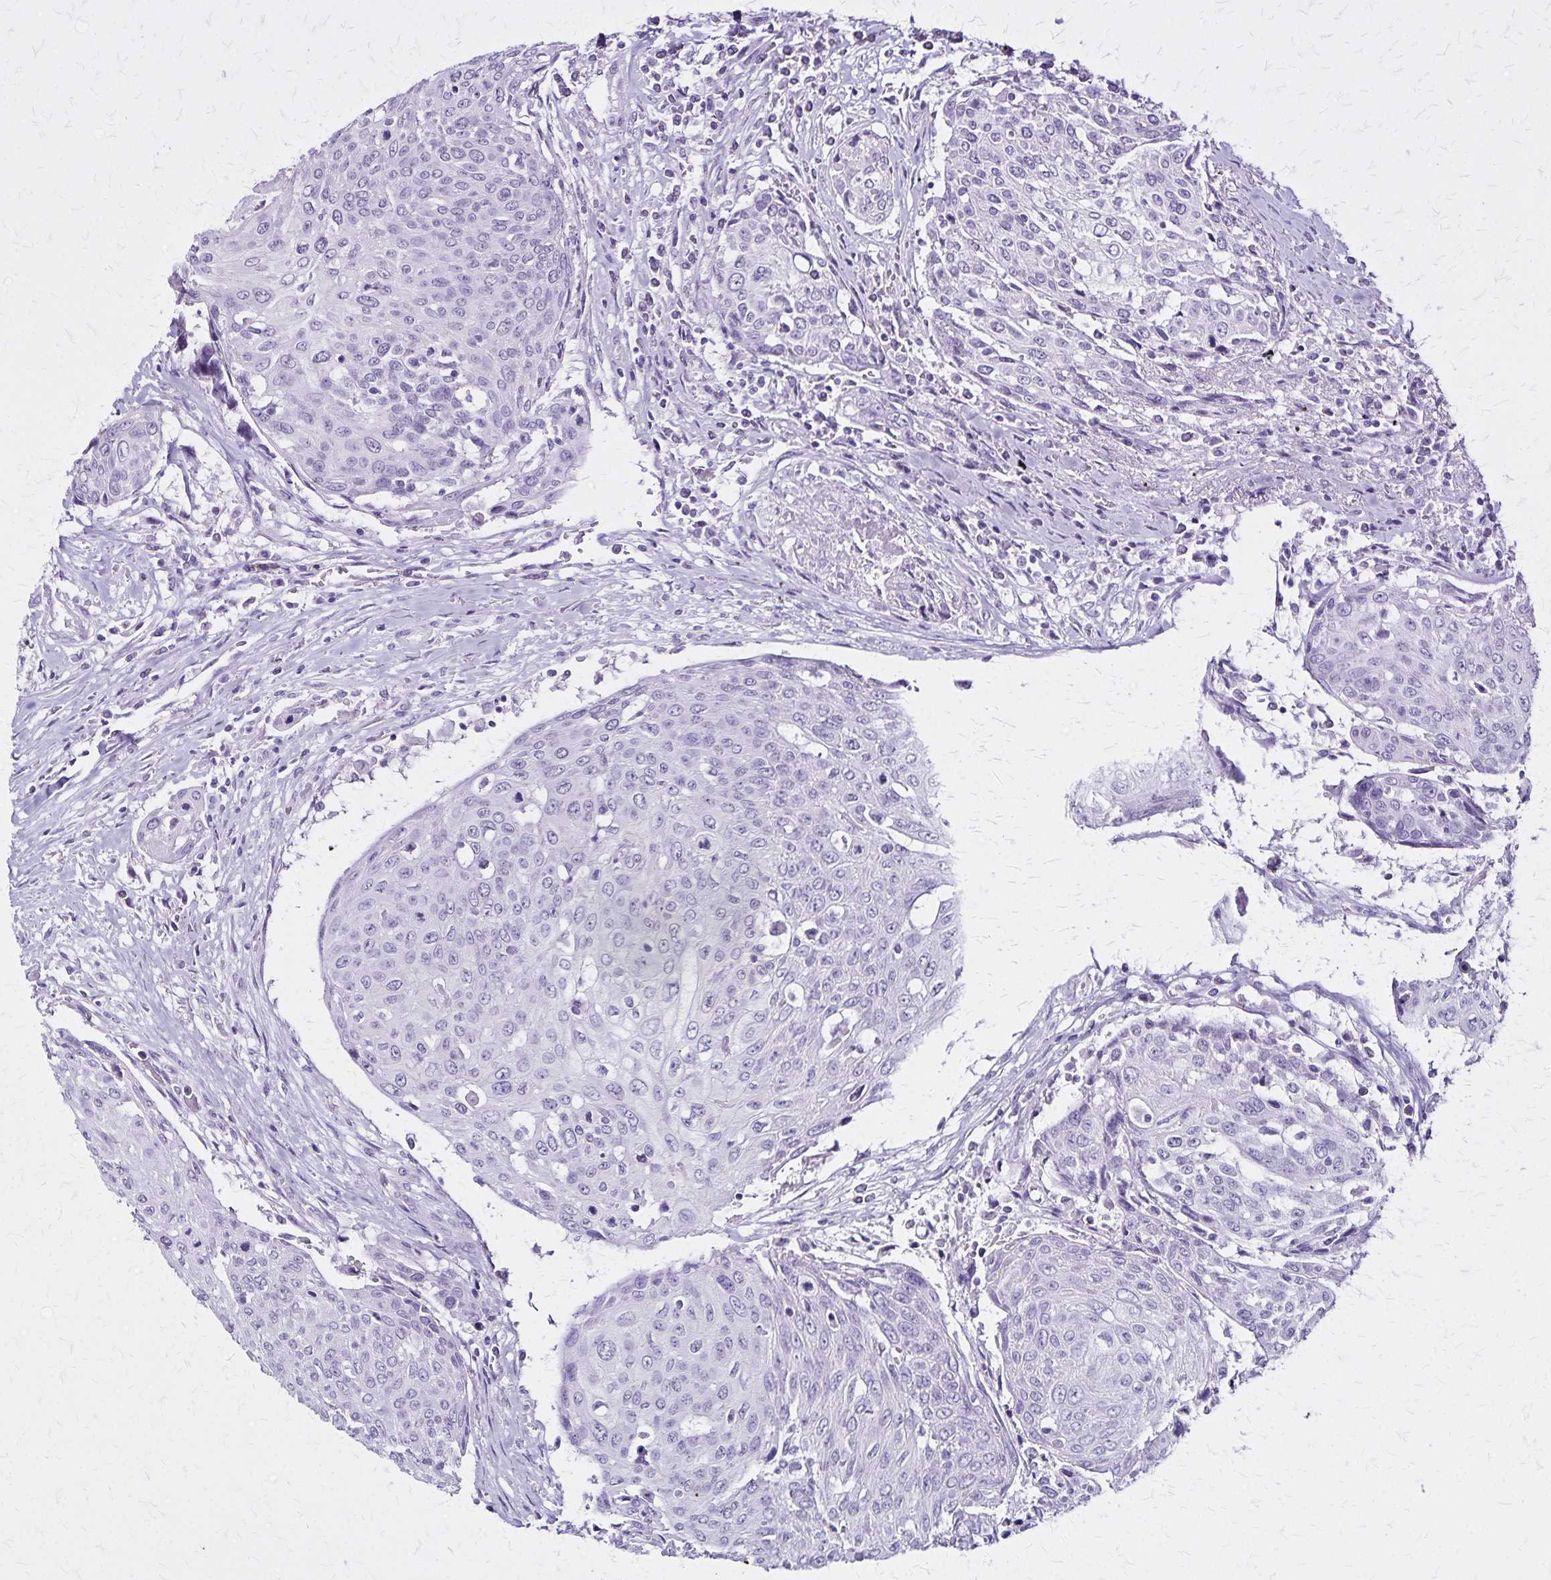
{"staining": {"intensity": "negative", "quantity": "none", "location": "none"}, "tissue": "urothelial cancer", "cell_type": "Tumor cells", "image_type": "cancer", "snomed": [{"axis": "morphology", "description": "Urothelial carcinoma, High grade"}, {"axis": "topography", "description": "Urinary bladder"}], "caption": "DAB (3,3'-diaminobenzidine) immunohistochemical staining of urothelial carcinoma (high-grade) exhibits no significant expression in tumor cells.", "gene": "KRT2", "patient": {"sex": "female", "age": 70}}